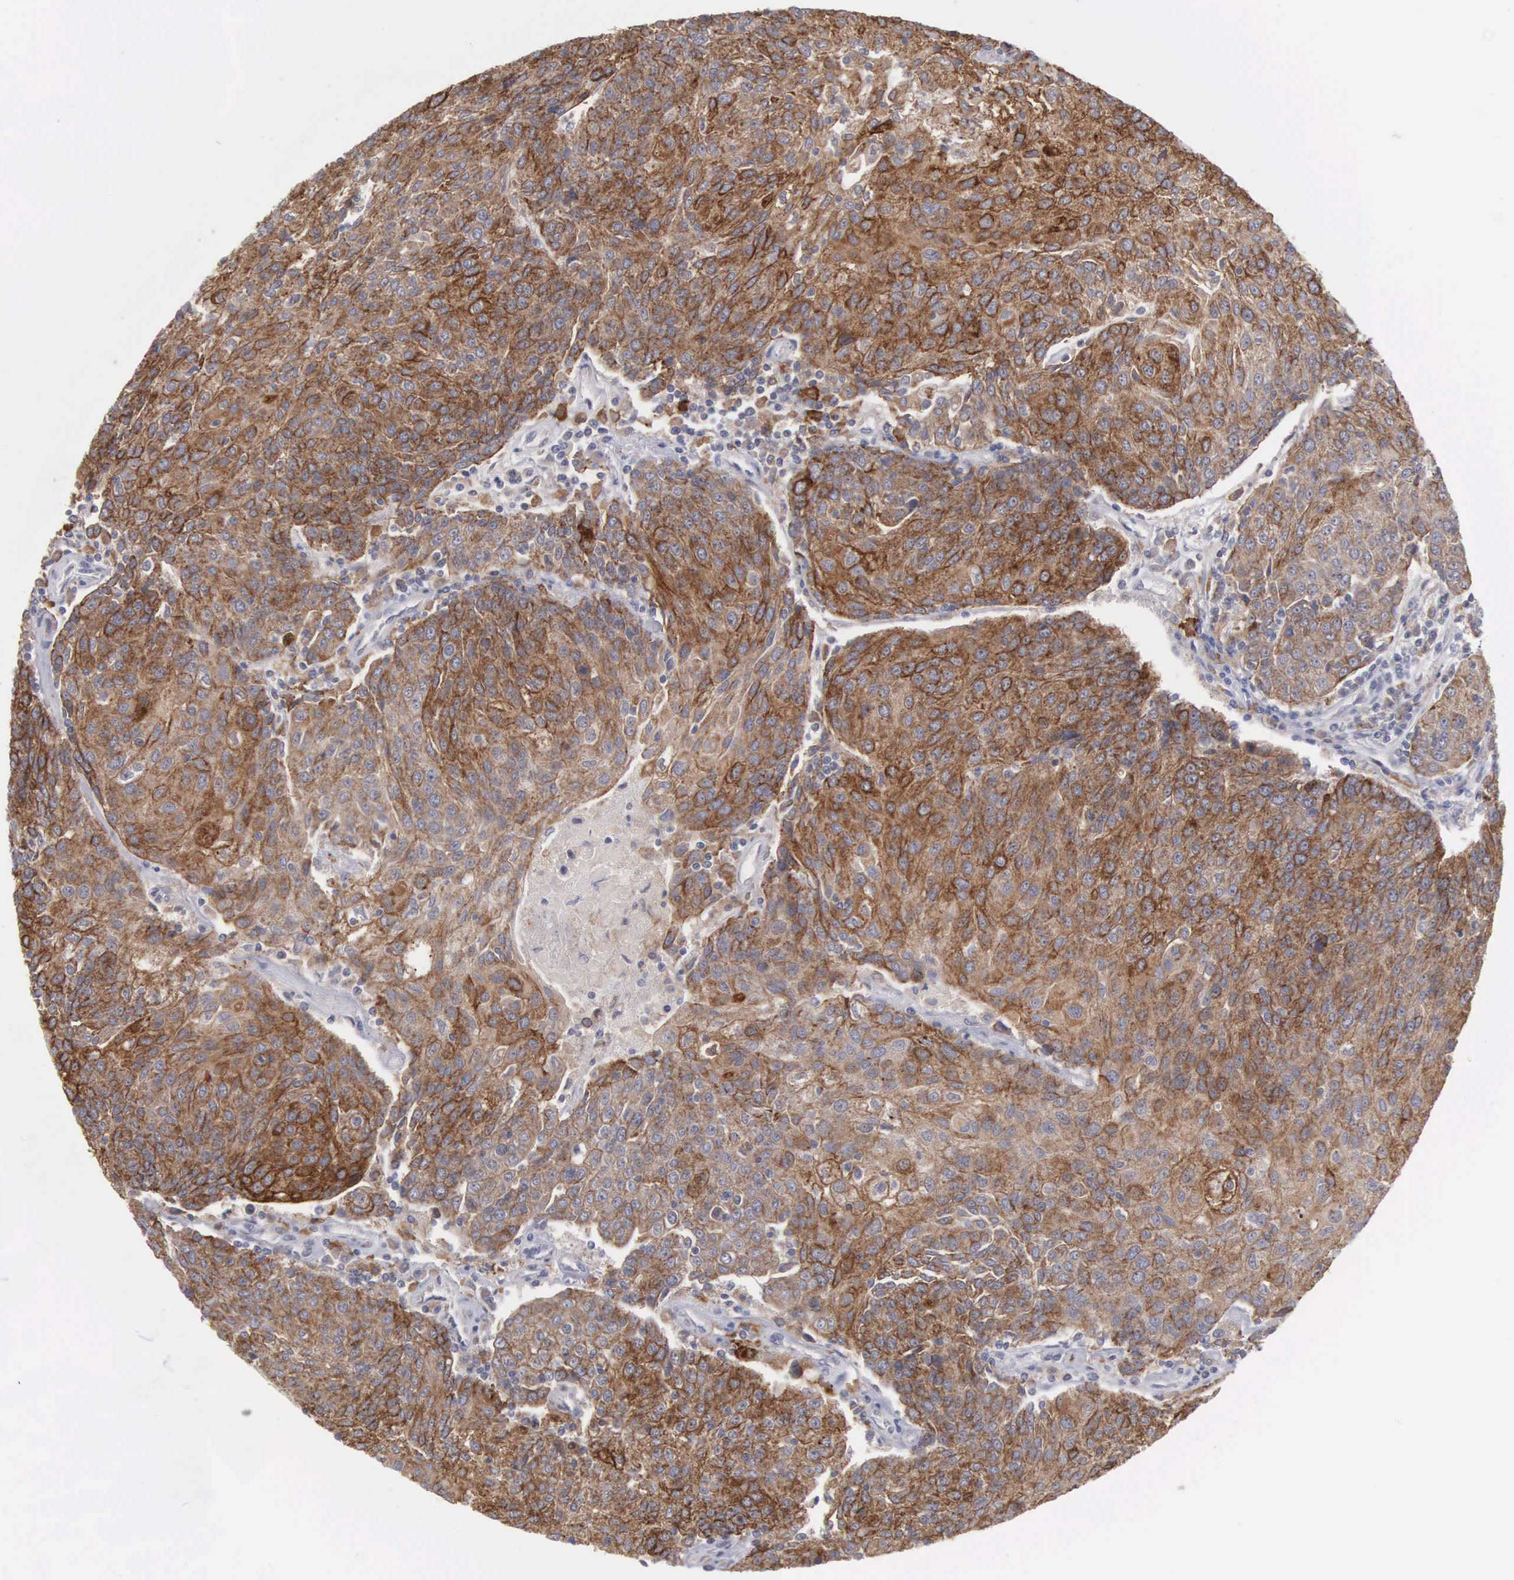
{"staining": {"intensity": "strong", "quantity": ">75%", "location": "cytoplasmic/membranous,nuclear"}, "tissue": "urothelial cancer", "cell_type": "Tumor cells", "image_type": "cancer", "snomed": [{"axis": "morphology", "description": "Urothelial carcinoma, High grade"}, {"axis": "topography", "description": "Urinary bladder"}], "caption": "Human urothelial carcinoma (high-grade) stained with a brown dye reveals strong cytoplasmic/membranous and nuclear positive staining in about >75% of tumor cells.", "gene": "AMN", "patient": {"sex": "female", "age": 85}}